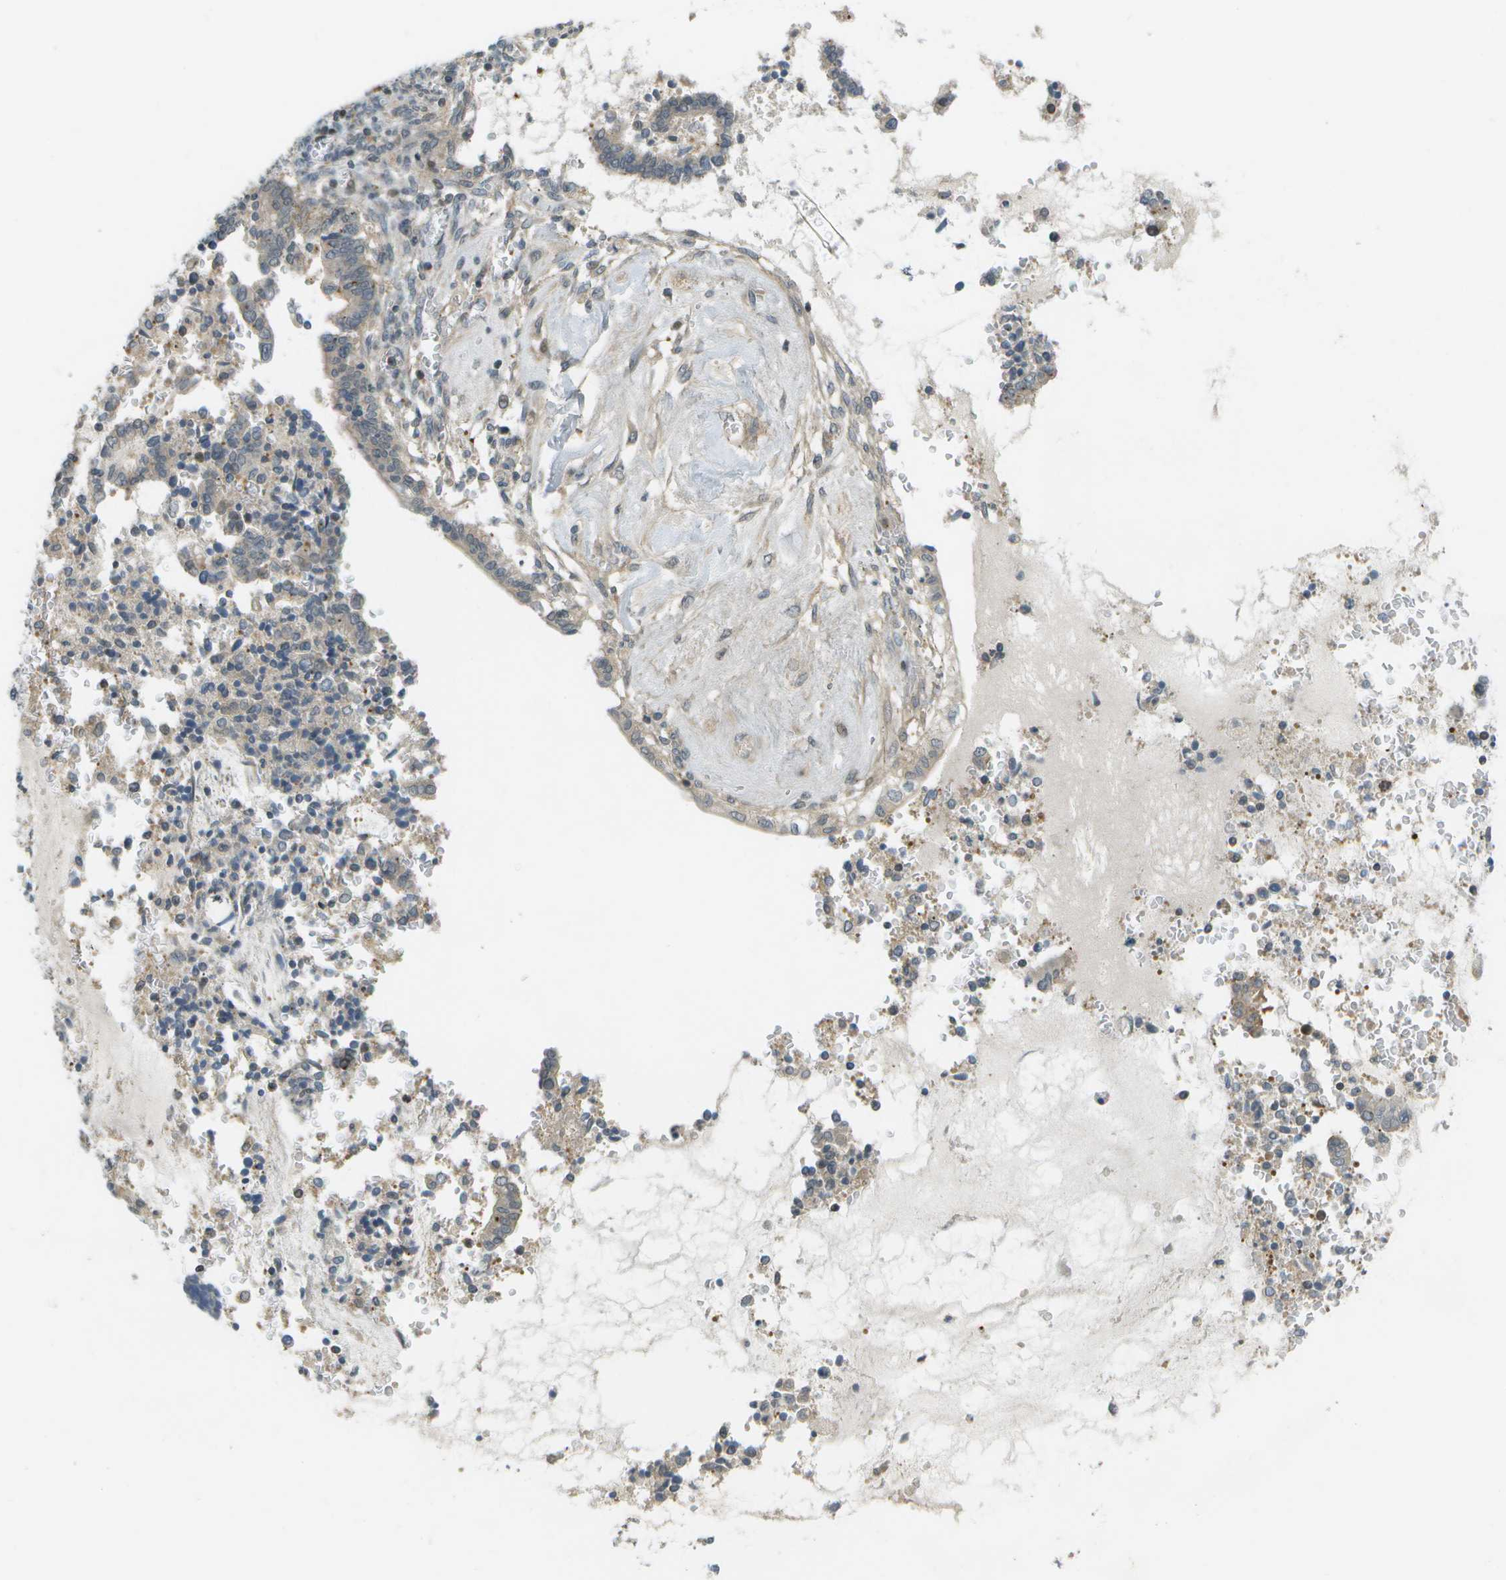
{"staining": {"intensity": "negative", "quantity": "none", "location": "none"}, "tissue": "cervical cancer", "cell_type": "Tumor cells", "image_type": "cancer", "snomed": [{"axis": "morphology", "description": "Adenocarcinoma, NOS"}, {"axis": "topography", "description": "Cervix"}], "caption": "Tumor cells are negative for protein expression in human cervical adenocarcinoma.", "gene": "WNK2", "patient": {"sex": "female", "age": 44}}